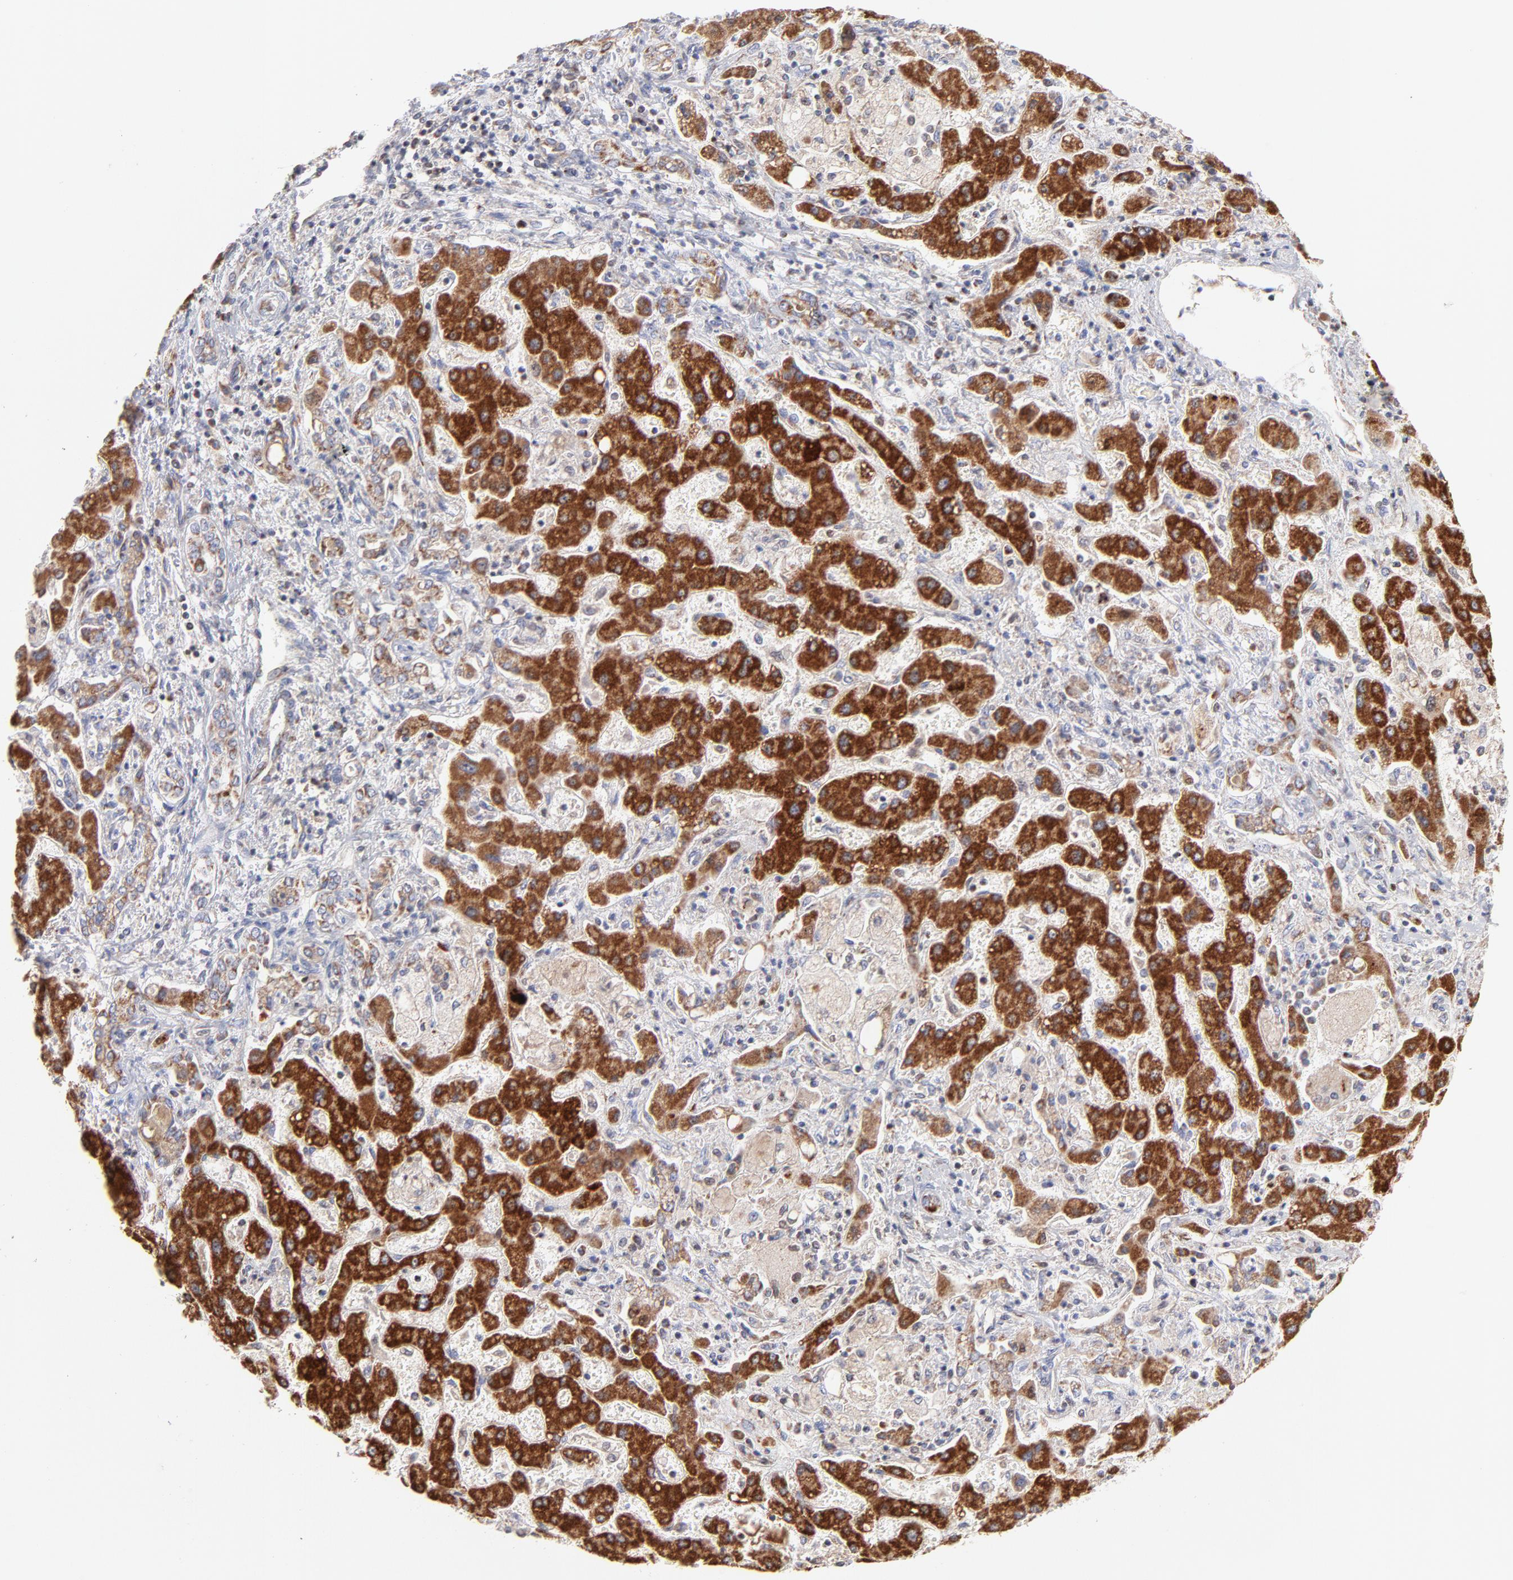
{"staining": {"intensity": "strong", "quantity": ">75%", "location": "cytoplasmic/membranous"}, "tissue": "liver cancer", "cell_type": "Tumor cells", "image_type": "cancer", "snomed": [{"axis": "morphology", "description": "Cholangiocarcinoma"}, {"axis": "topography", "description": "Liver"}], "caption": "Human liver cholangiocarcinoma stained with a protein marker demonstrates strong staining in tumor cells.", "gene": "TIMM8A", "patient": {"sex": "male", "age": 50}}